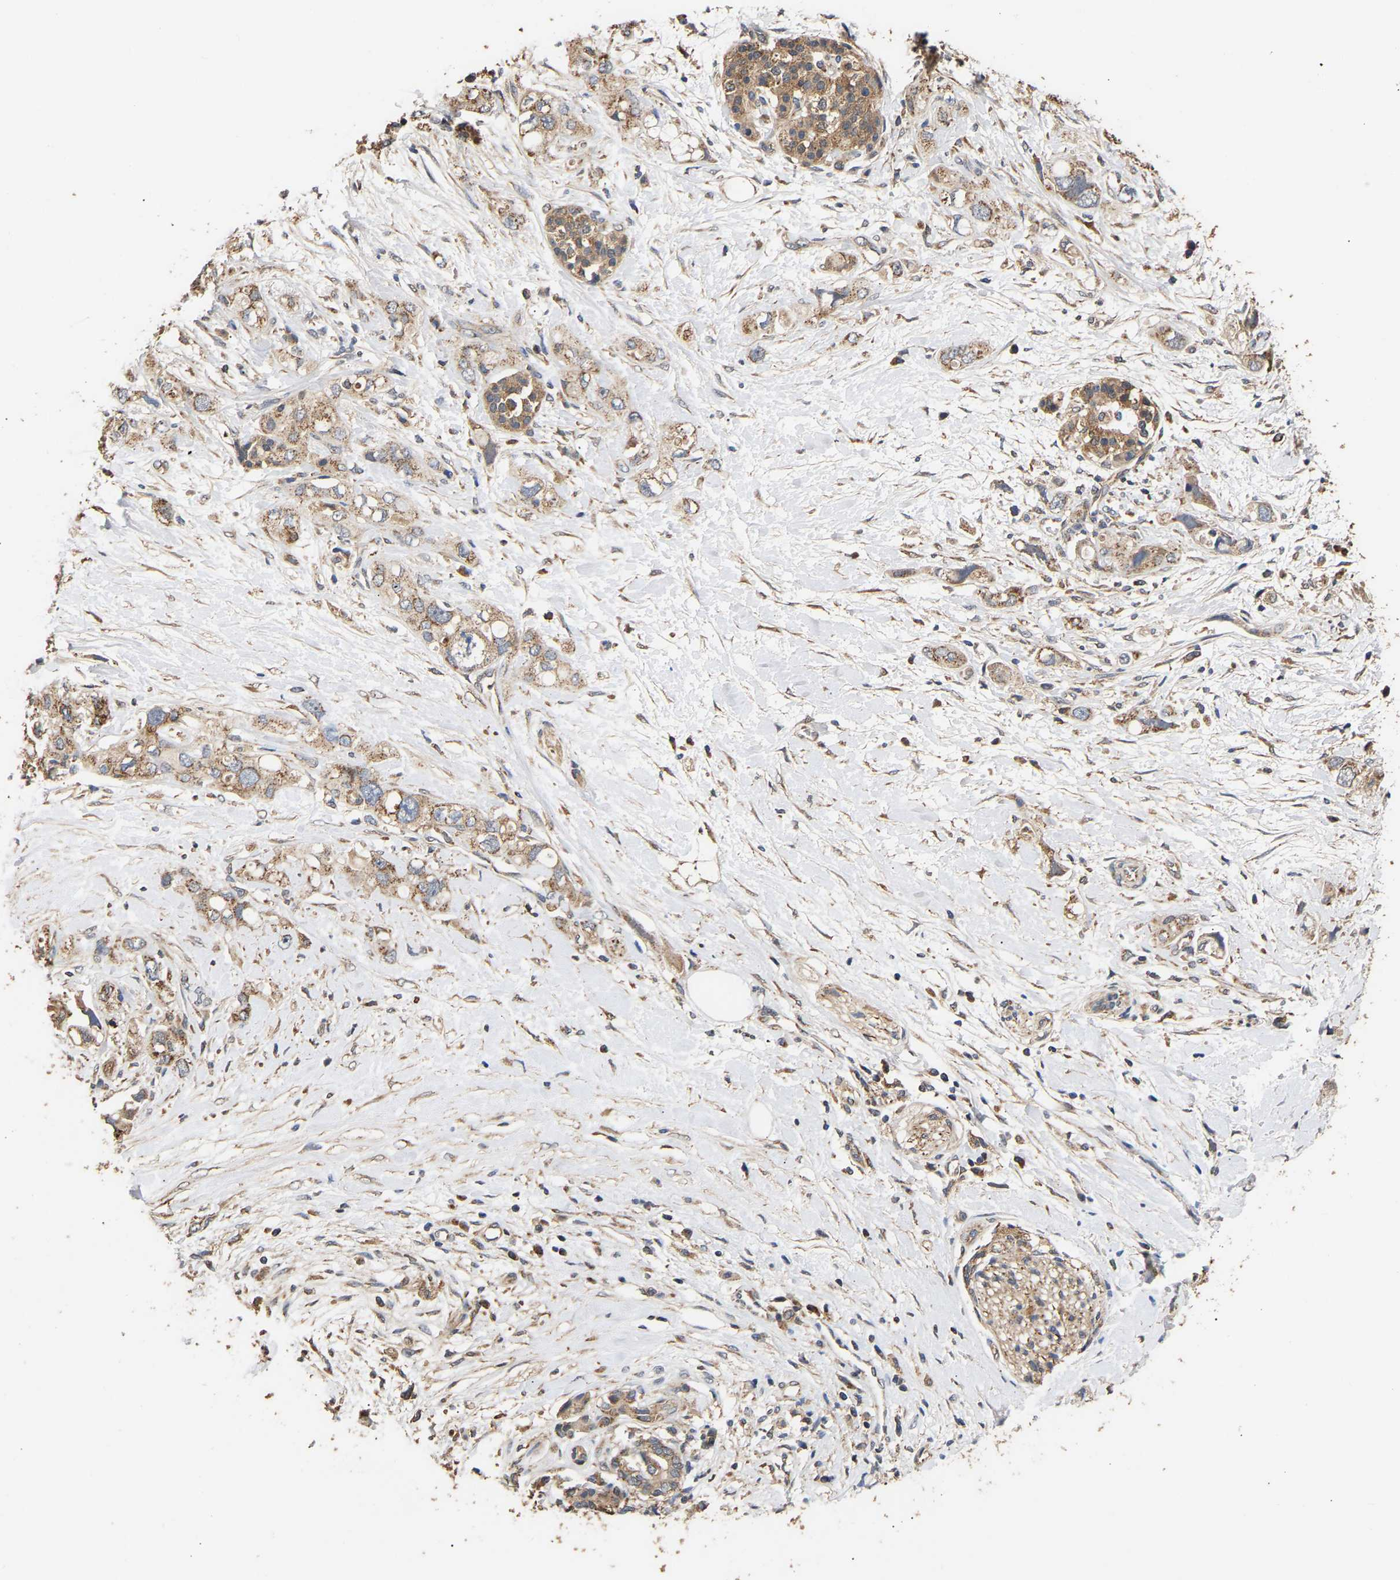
{"staining": {"intensity": "moderate", "quantity": ">75%", "location": "cytoplasmic/membranous"}, "tissue": "pancreatic cancer", "cell_type": "Tumor cells", "image_type": "cancer", "snomed": [{"axis": "morphology", "description": "Adenocarcinoma, NOS"}, {"axis": "topography", "description": "Pancreas"}], "caption": "This is an image of IHC staining of adenocarcinoma (pancreatic), which shows moderate expression in the cytoplasmic/membranous of tumor cells.", "gene": "ZNF26", "patient": {"sex": "female", "age": 56}}